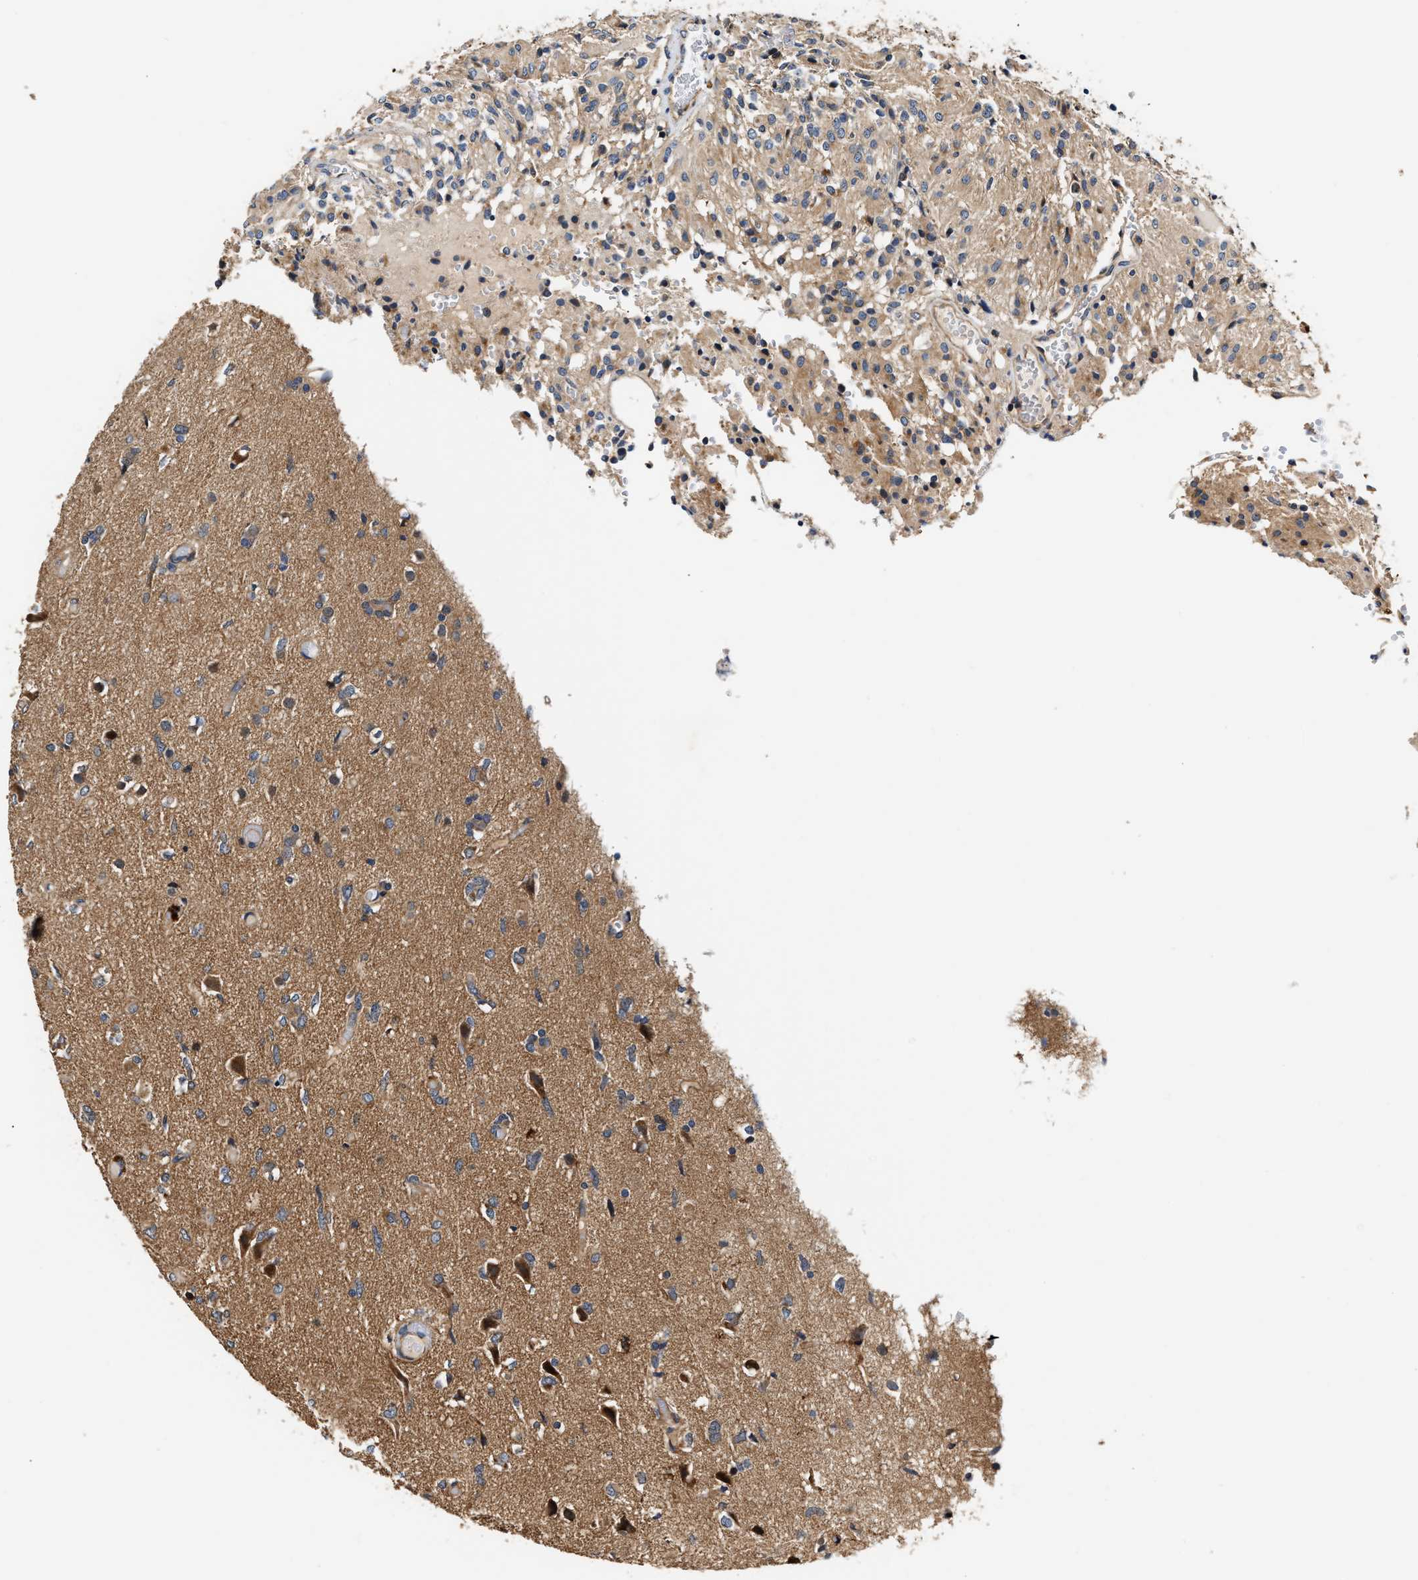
{"staining": {"intensity": "weak", "quantity": ">75%", "location": "cytoplasmic/membranous"}, "tissue": "glioma", "cell_type": "Tumor cells", "image_type": "cancer", "snomed": [{"axis": "morphology", "description": "Glioma, malignant, High grade"}, {"axis": "topography", "description": "Brain"}], "caption": "This image shows IHC staining of glioma, with low weak cytoplasmic/membranous positivity in approximately >75% of tumor cells.", "gene": "TEX2", "patient": {"sex": "female", "age": 59}}